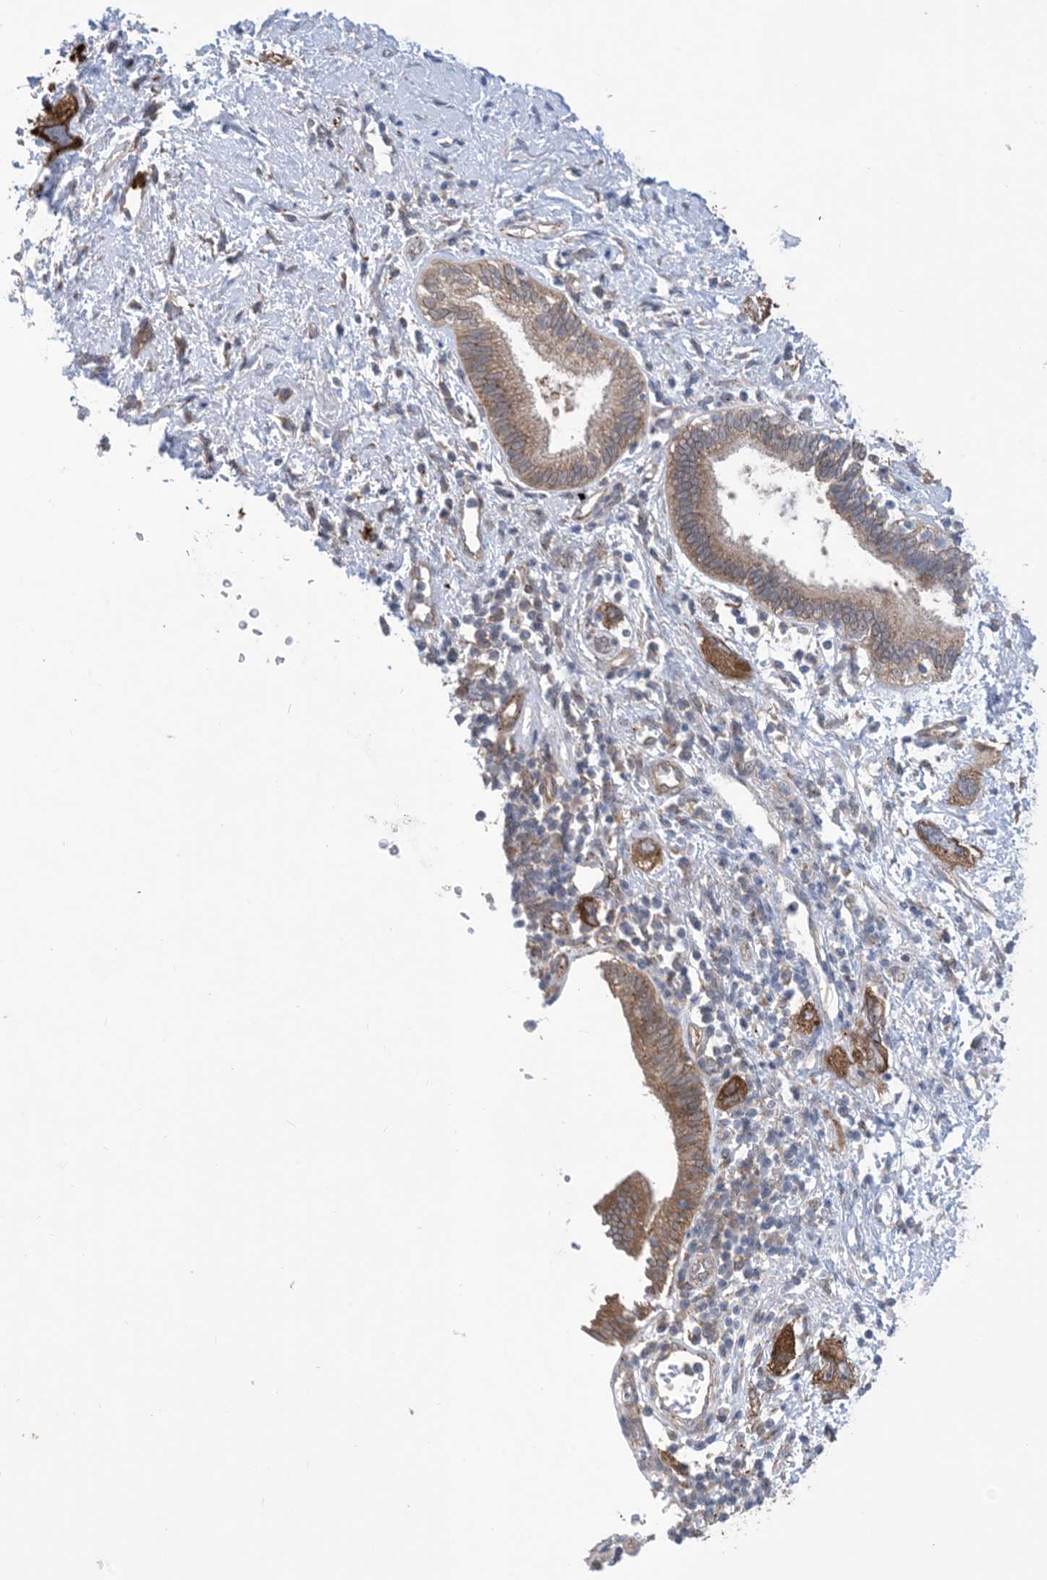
{"staining": {"intensity": "moderate", "quantity": ">75%", "location": "cytoplasmic/membranous"}, "tissue": "pancreatic cancer", "cell_type": "Tumor cells", "image_type": "cancer", "snomed": [{"axis": "morphology", "description": "Adenocarcinoma, NOS"}, {"axis": "topography", "description": "Pancreas"}], "caption": "Immunohistochemistry (DAB) staining of human pancreatic adenocarcinoma demonstrates moderate cytoplasmic/membranous protein staining in about >75% of tumor cells.", "gene": "EHBP1", "patient": {"sex": "female", "age": 73}}